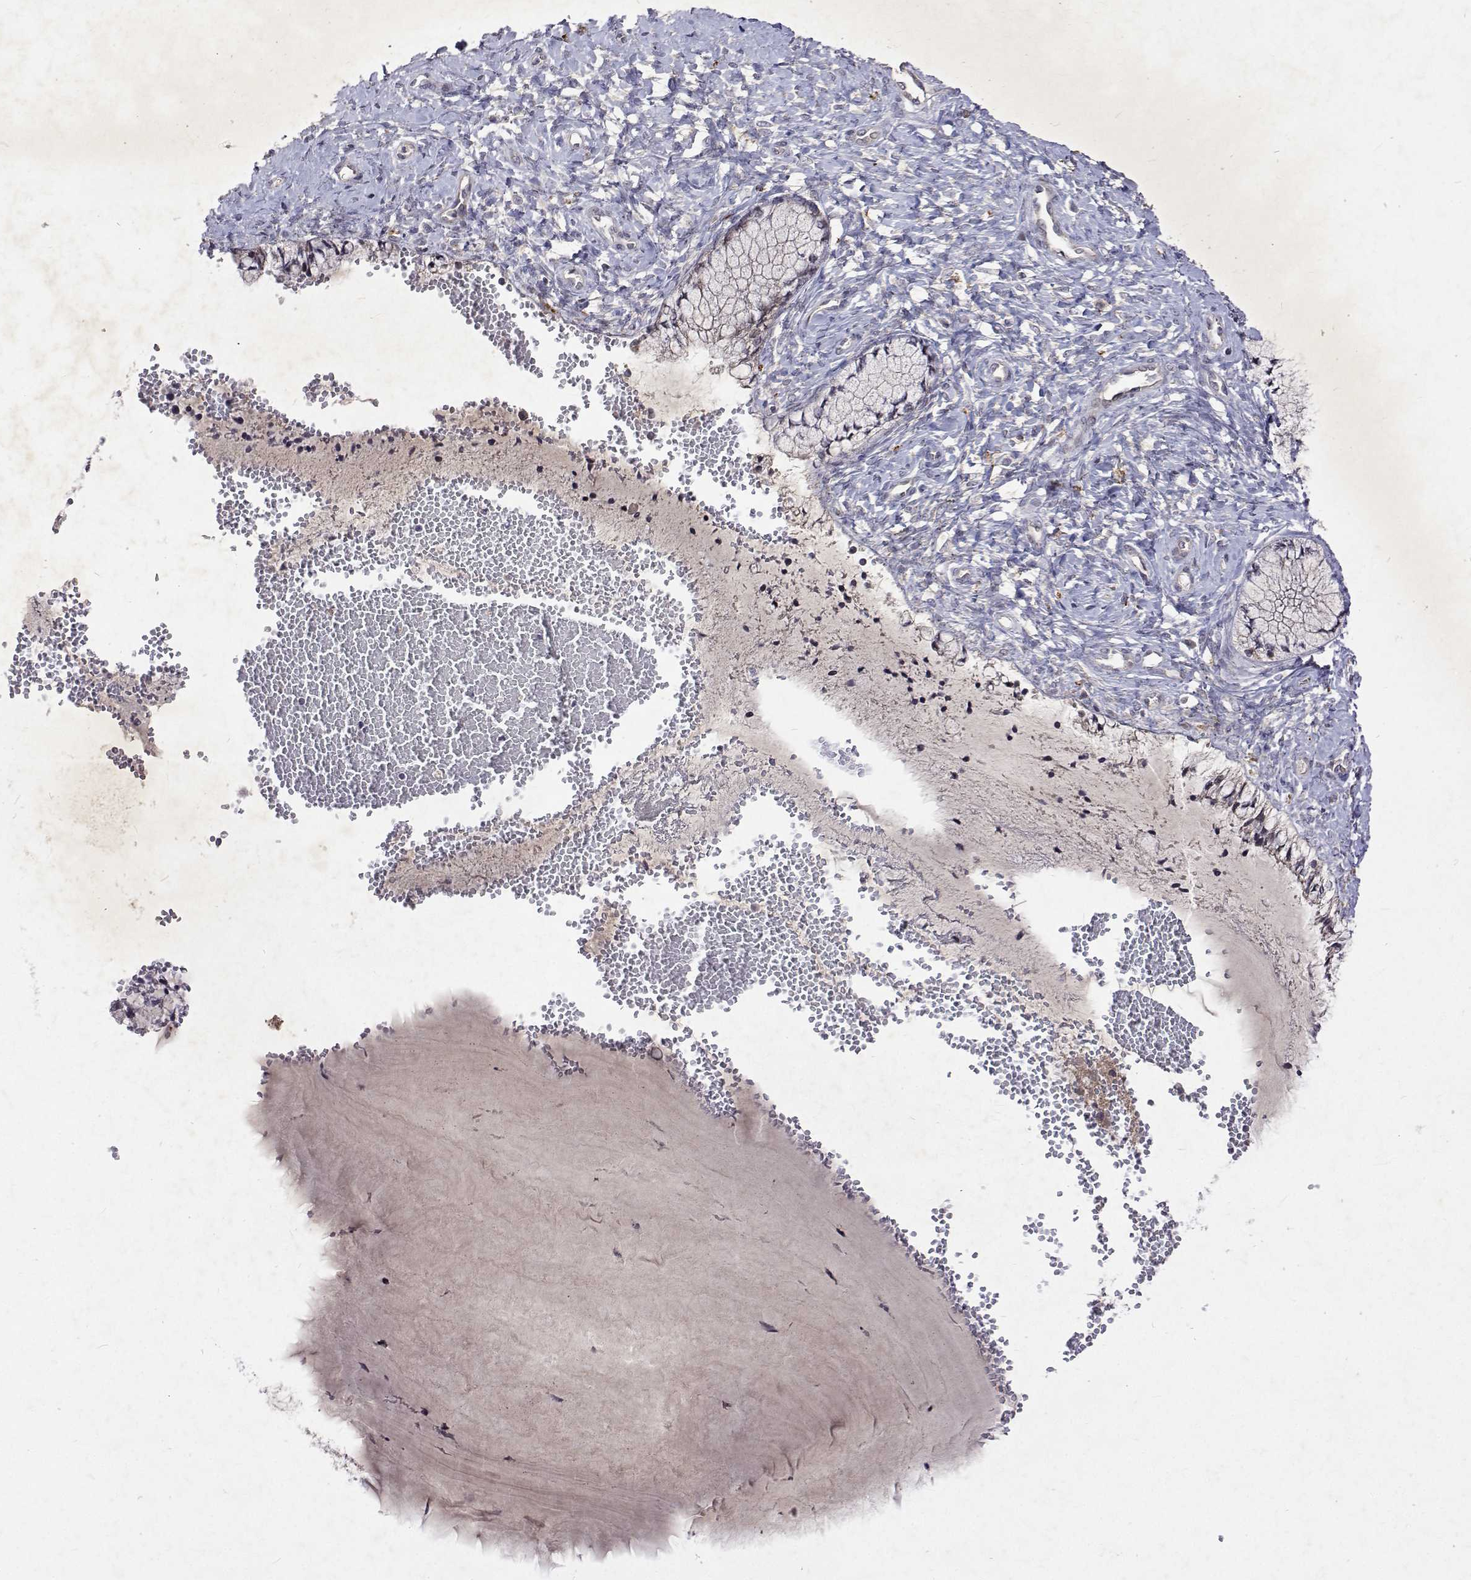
{"staining": {"intensity": "negative", "quantity": "none", "location": "none"}, "tissue": "cervix", "cell_type": "Glandular cells", "image_type": "normal", "snomed": [{"axis": "morphology", "description": "Normal tissue, NOS"}, {"axis": "topography", "description": "Cervix"}], "caption": "IHC of unremarkable cervix reveals no expression in glandular cells. Brightfield microscopy of IHC stained with DAB (brown) and hematoxylin (blue), captured at high magnification.", "gene": "ALKBH8", "patient": {"sex": "female", "age": 37}}